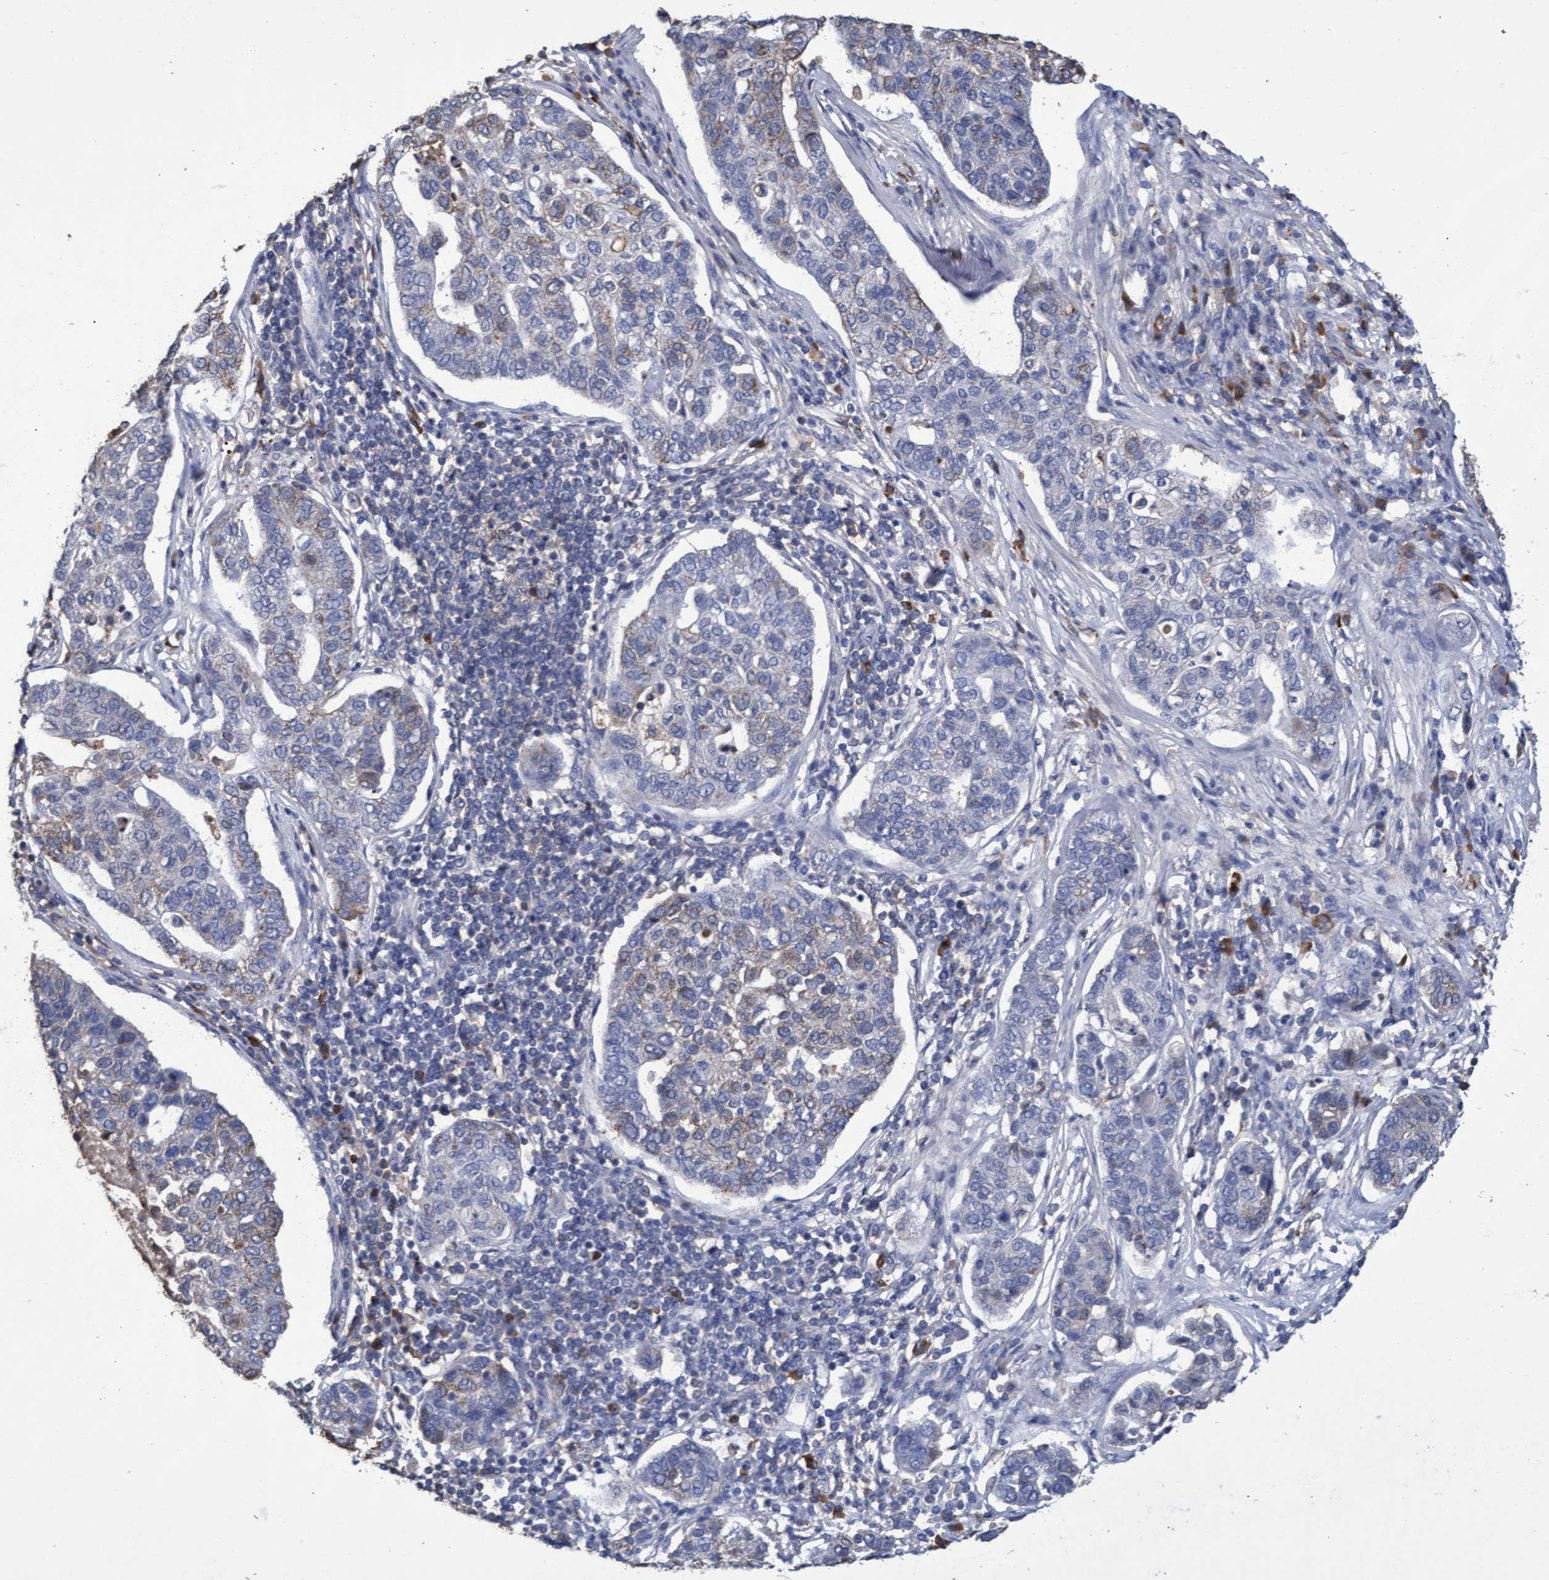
{"staining": {"intensity": "weak", "quantity": "<25%", "location": "cytoplasmic/membranous"}, "tissue": "pancreatic cancer", "cell_type": "Tumor cells", "image_type": "cancer", "snomed": [{"axis": "morphology", "description": "Adenocarcinoma, NOS"}, {"axis": "topography", "description": "Pancreas"}], "caption": "Tumor cells show no significant staining in adenocarcinoma (pancreatic). The staining is performed using DAB brown chromogen with nuclei counter-stained in using hematoxylin.", "gene": "GPR39", "patient": {"sex": "female", "age": 61}}